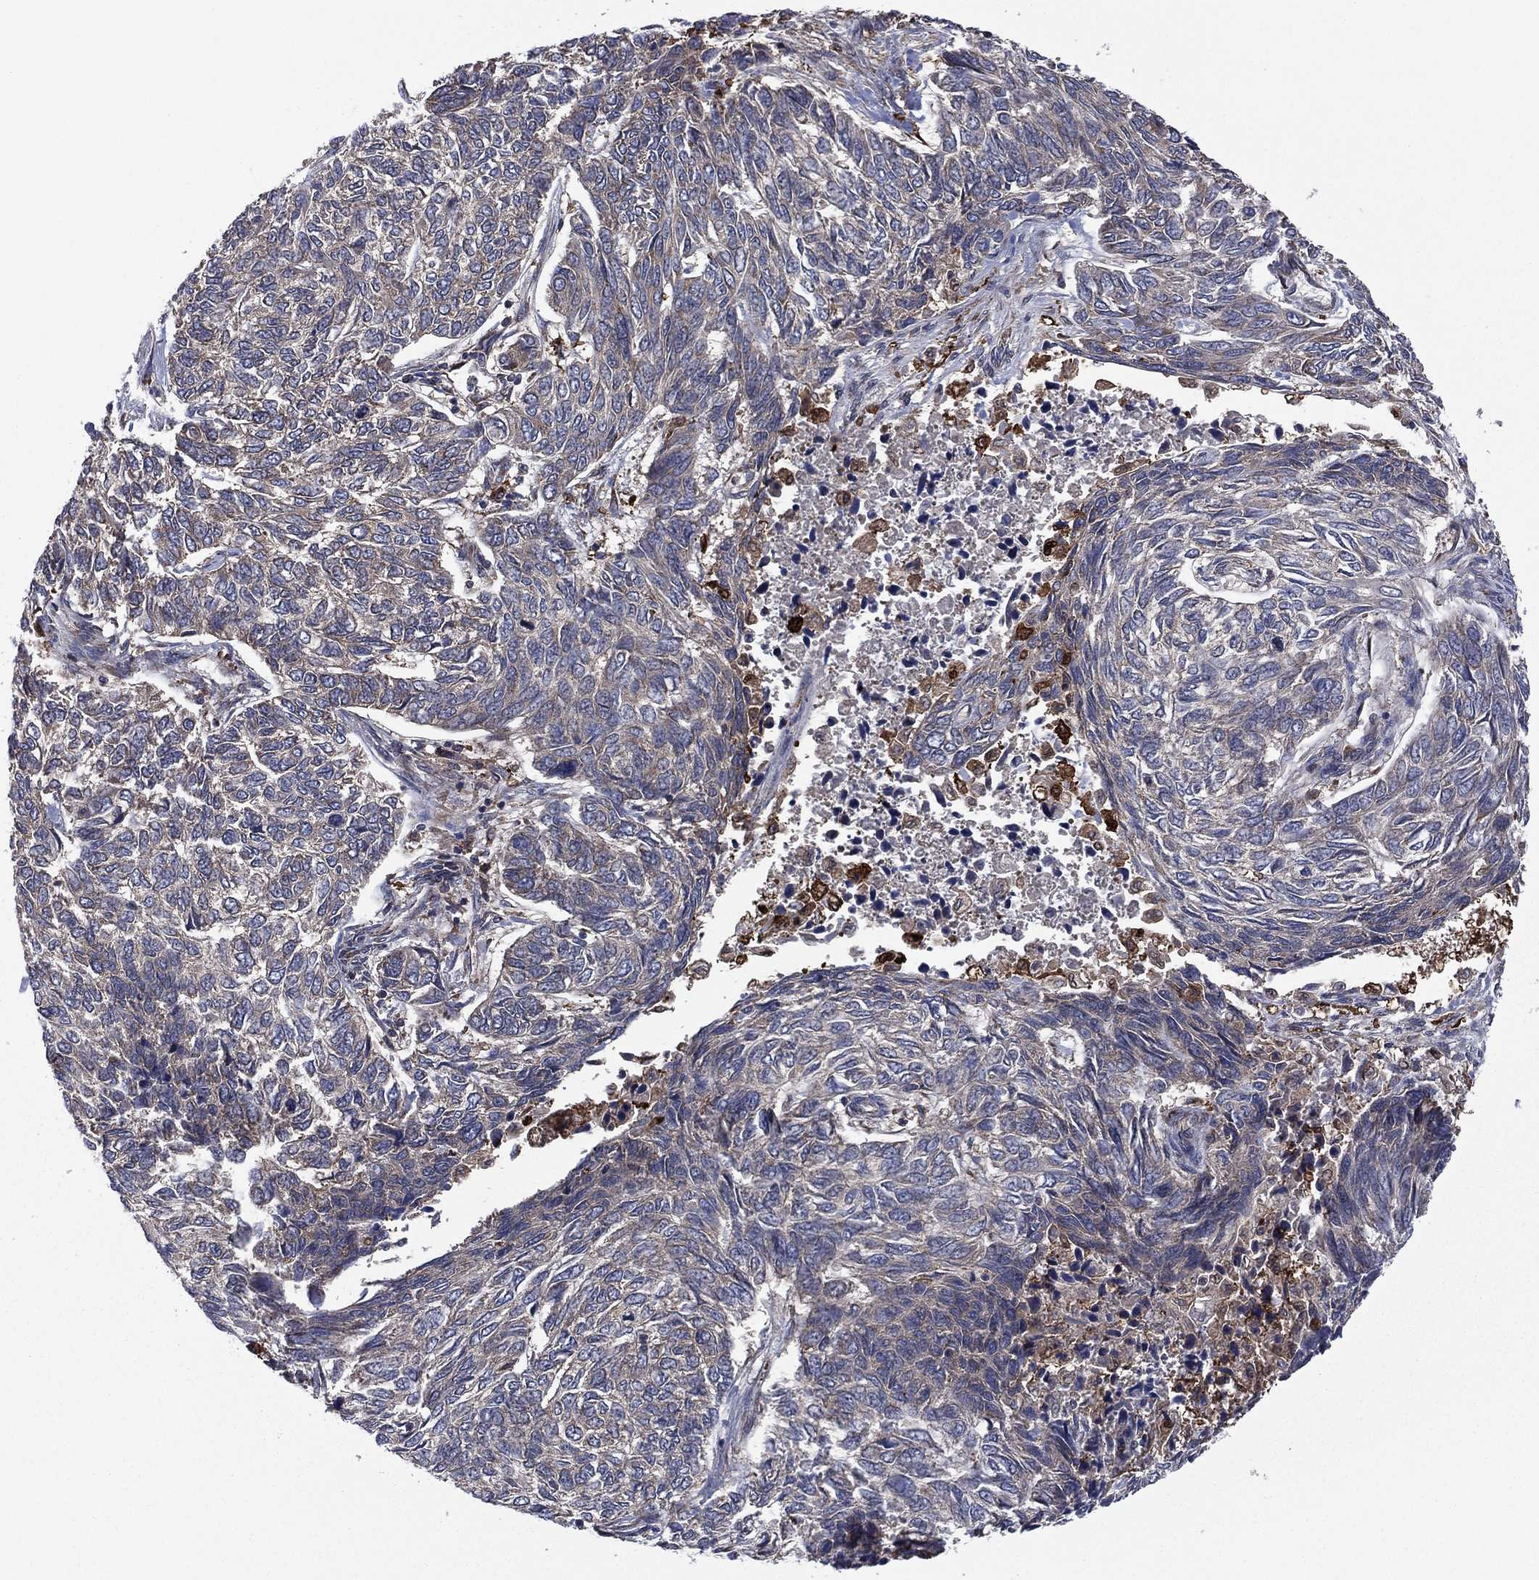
{"staining": {"intensity": "negative", "quantity": "none", "location": "none"}, "tissue": "skin cancer", "cell_type": "Tumor cells", "image_type": "cancer", "snomed": [{"axis": "morphology", "description": "Basal cell carcinoma"}, {"axis": "topography", "description": "Skin"}], "caption": "Tumor cells are negative for protein expression in human skin cancer.", "gene": "C2orf76", "patient": {"sex": "female", "age": 65}}